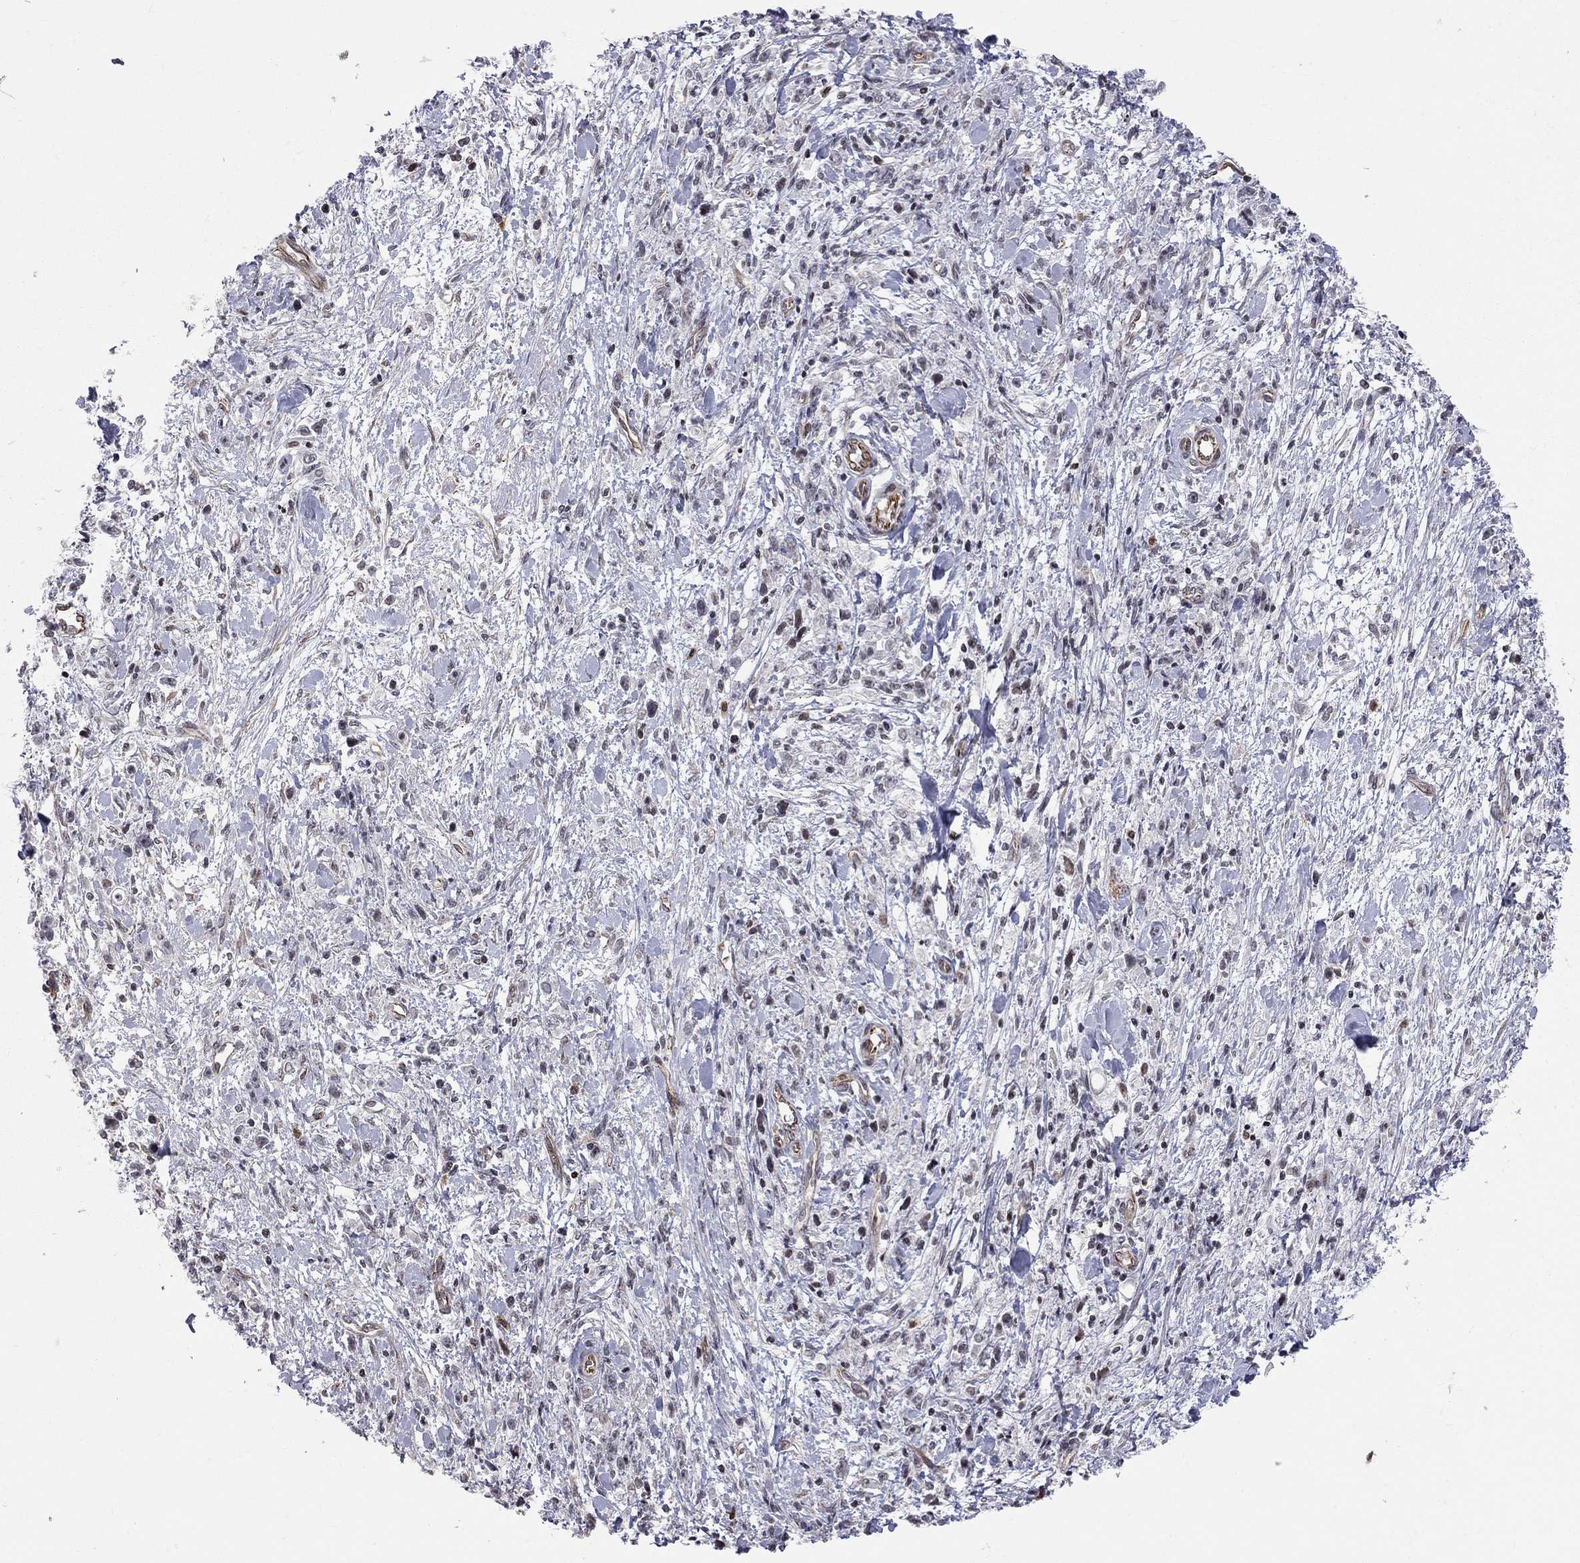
{"staining": {"intensity": "negative", "quantity": "none", "location": "none"}, "tissue": "stomach cancer", "cell_type": "Tumor cells", "image_type": "cancer", "snomed": [{"axis": "morphology", "description": "Adenocarcinoma, NOS"}, {"axis": "topography", "description": "Stomach"}], "caption": "A high-resolution photomicrograph shows immunohistochemistry (IHC) staining of stomach cancer (adenocarcinoma), which demonstrates no significant positivity in tumor cells.", "gene": "MTNR1B", "patient": {"sex": "female", "age": 59}}